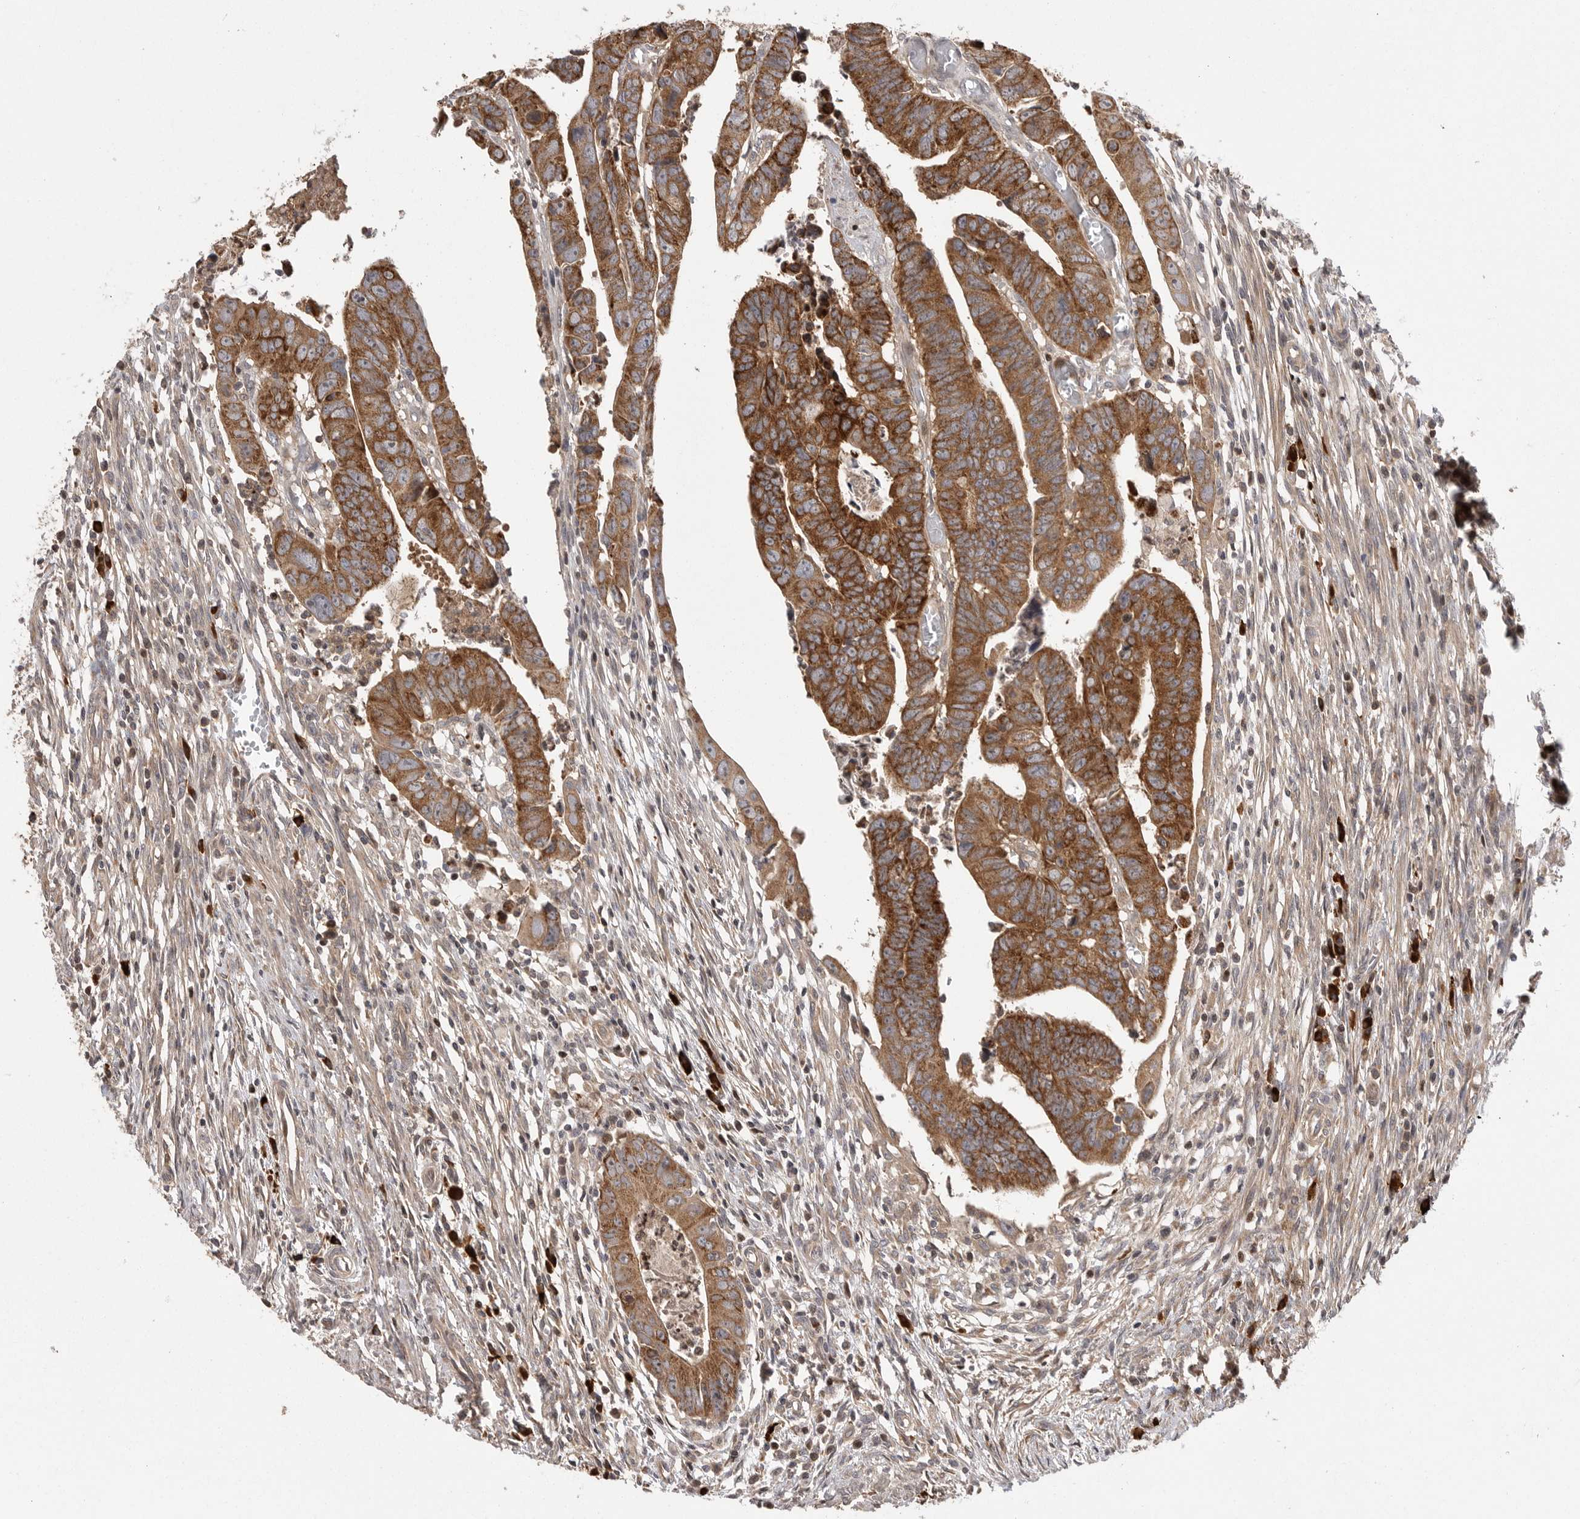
{"staining": {"intensity": "strong", "quantity": ">75%", "location": "cytoplasmic/membranous"}, "tissue": "colorectal cancer", "cell_type": "Tumor cells", "image_type": "cancer", "snomed": [{"axis": "morphology", "description": "Adenocarcinoma, NOS"}, {"axis": "topography", "description": "Rectum"}], "caption": "Colorectal cancer stained with immunohistochemistry (IHC) demonstrates strong cytoplasmic/membranous staining in about >75% of tumor cells.", "gene": "OXR1", "patient": {"sex": "female", "age": 65}}